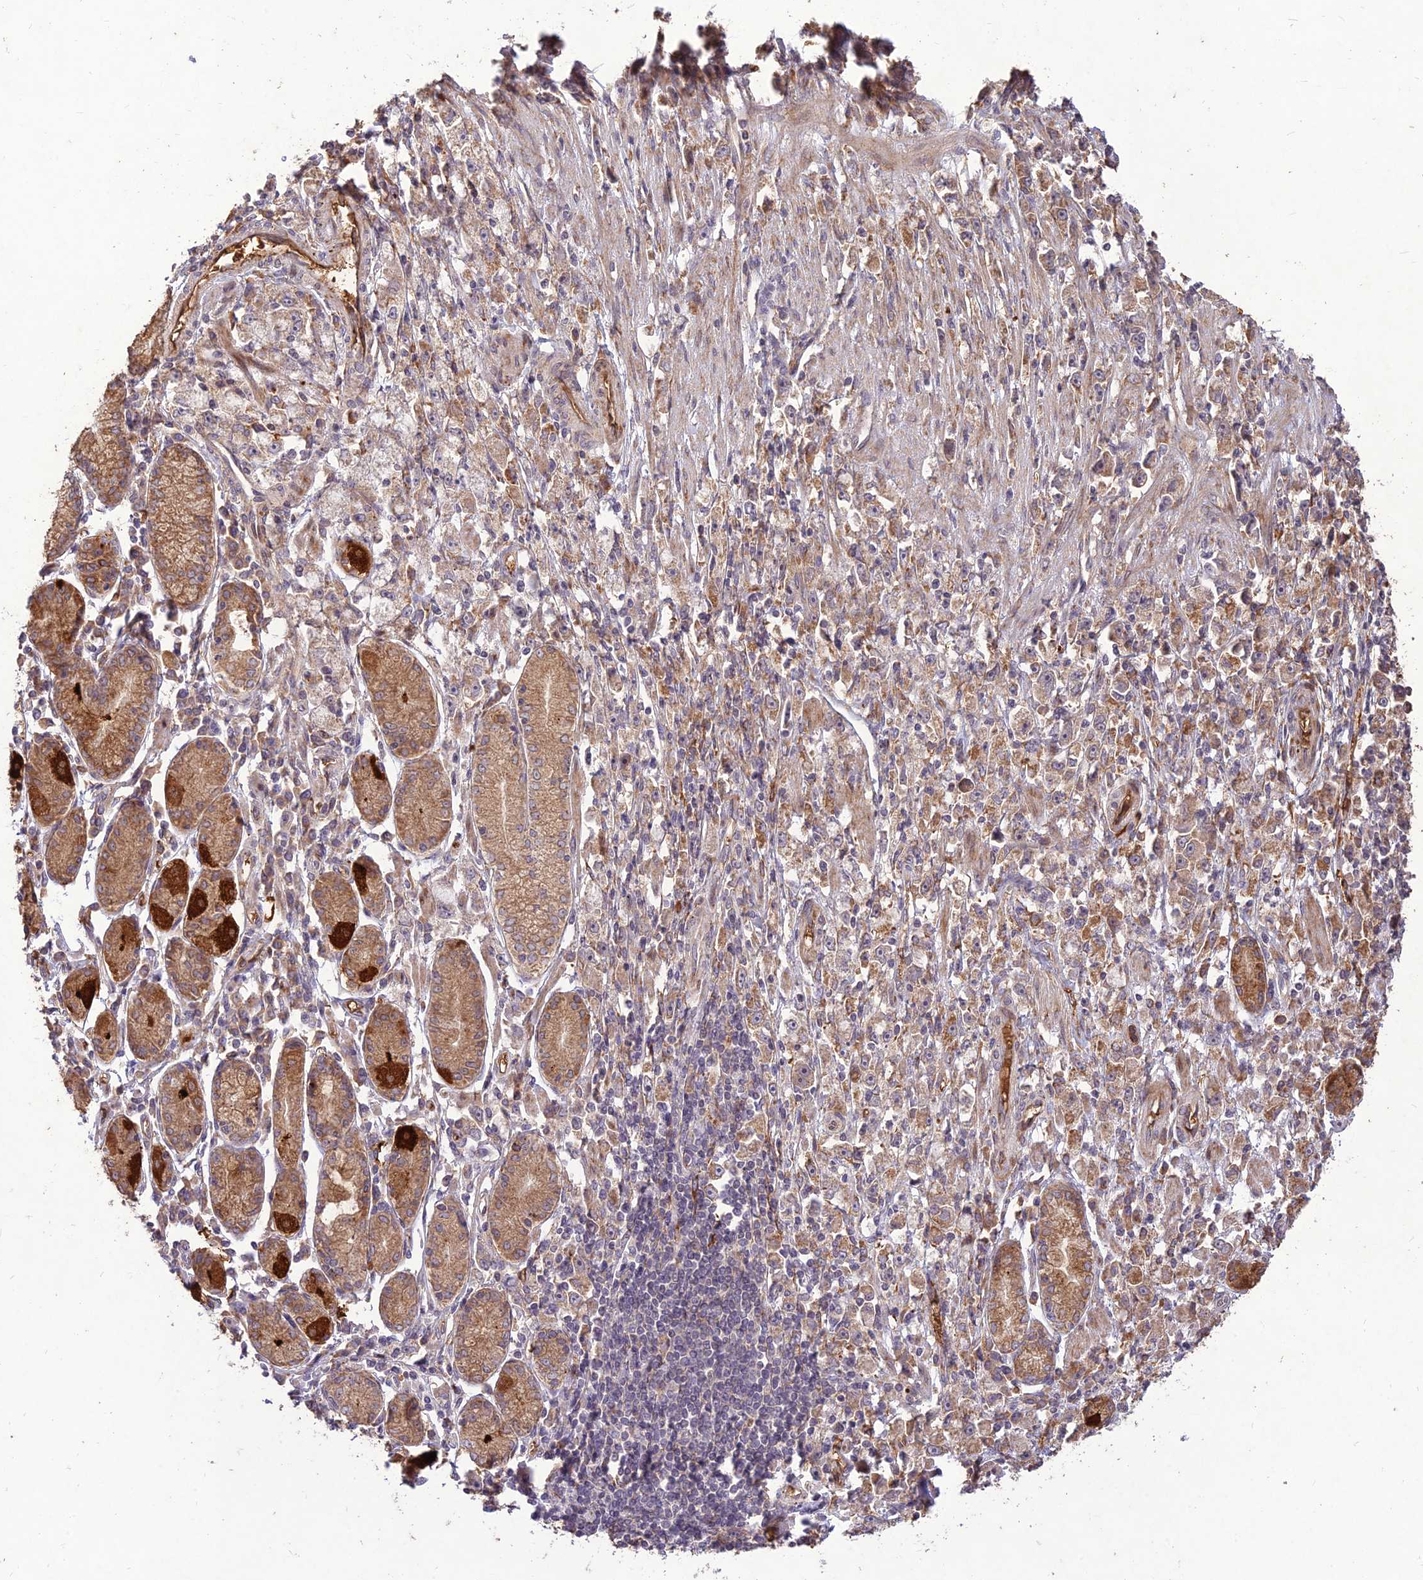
{"staining": {"intensity": "weak", "quantity": ">75%", "location": "cytoplasmic/membranous"}, "tissue": "stomach cancer", "cell_type": "Tumor cells", "image_type": "cancer", "snomed": [{"axis": "morphology", "description": "Adenocarcinoma, NOS"}, {"axis": "topography", "description": "Stomach"}], "caption": "Stomach adenocarcinoma stained with DAB (3,3'-diaminobenzidine) IHC displays low levels of weak cytoplasmic/membranous staining in about >75% of tumor cells.", "gene": "PPP1R11", "patient": {"sex": "female", "age": 59}}